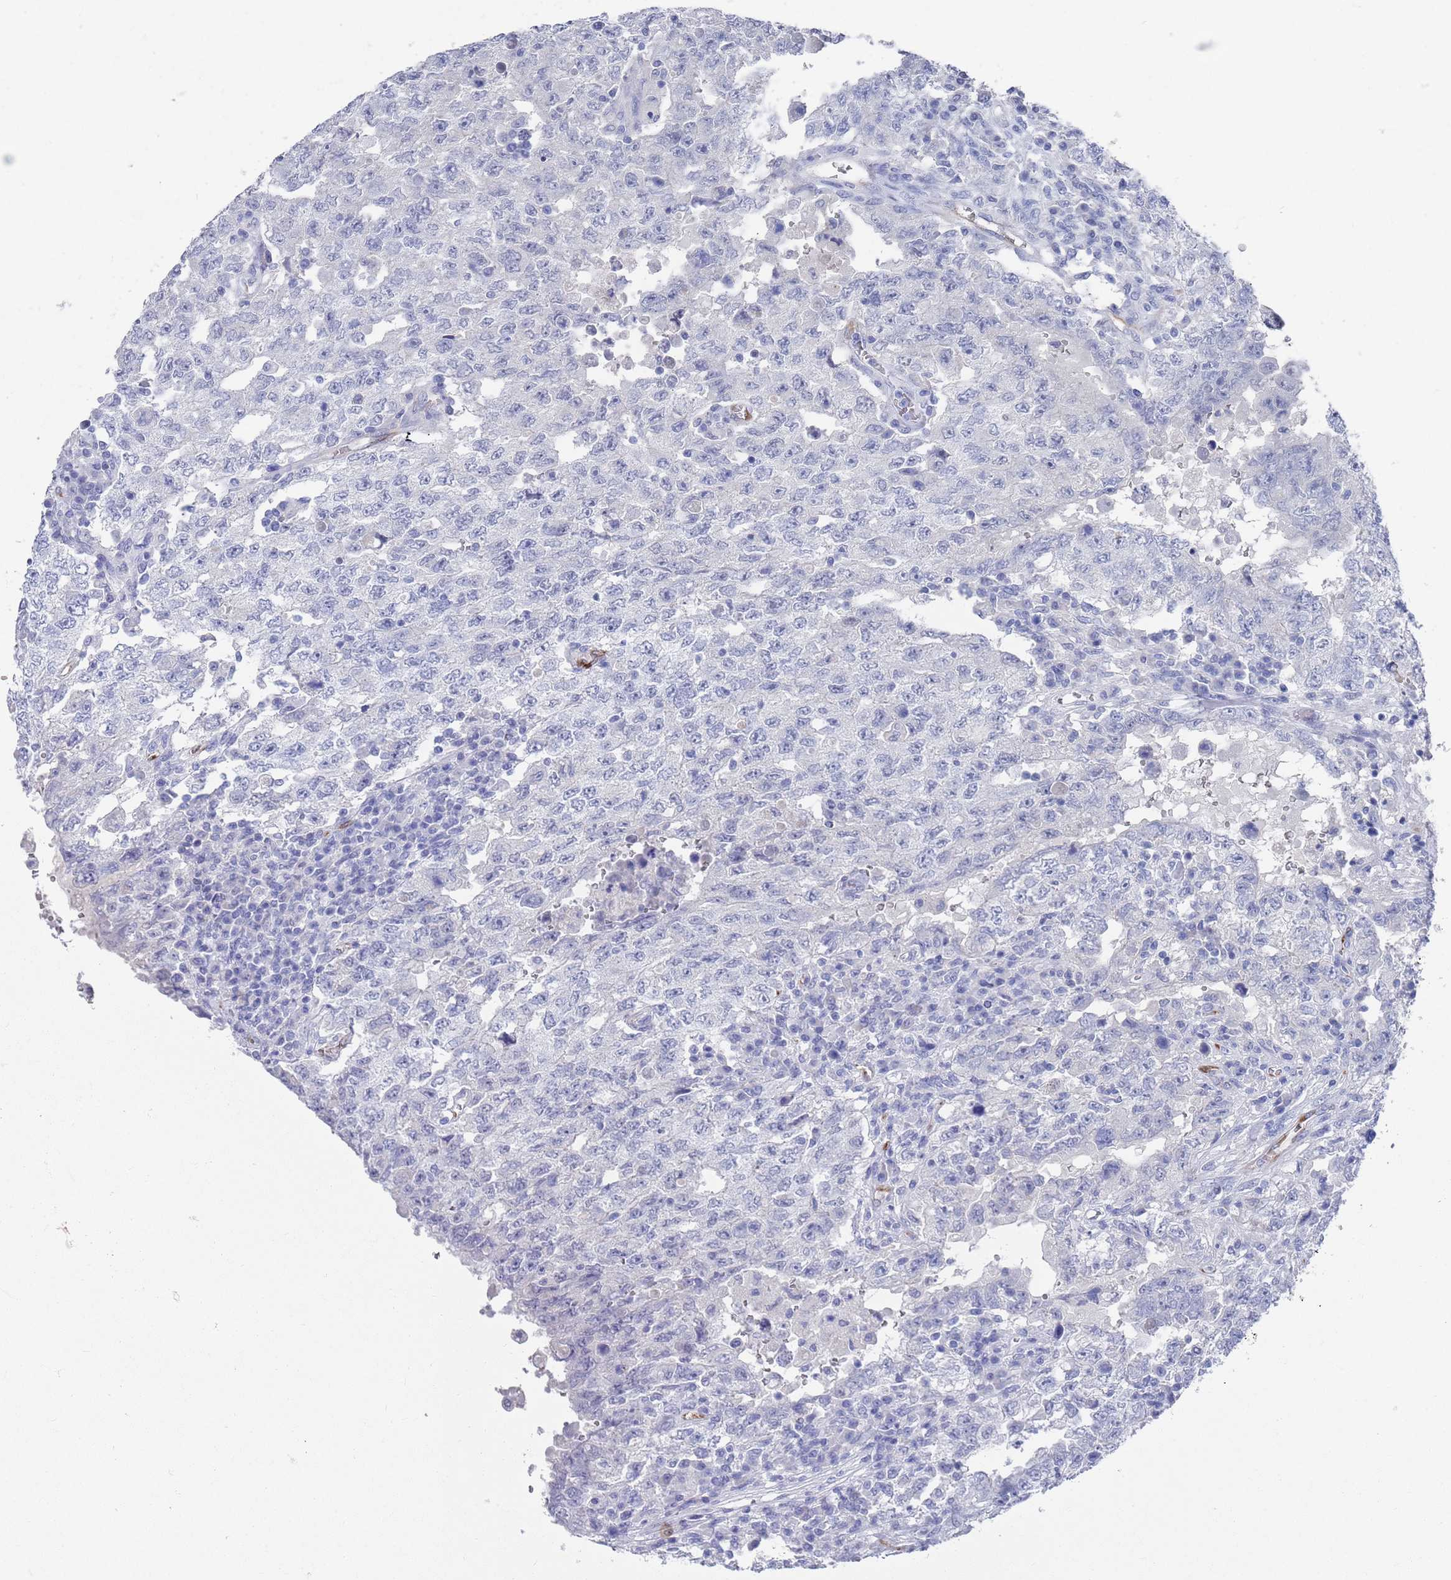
{"staining": {"intensity": "negative", "quantity": "none", "location": "none"}, "tissue": "testis cancer", "cell_type": "Tumor cells", "image_type": "cancer", "snomed": [{"axis": "morphology", "description": "Carcinoma, Embryonal, NOS"}, {"axis": "topography", "description": "Testis"}], "caption": "DAB immunohistochemical staining of human testis embryonal carcinoma reveals no significant expression in tumor cells.", "gene": "MTMR2", "patient": {"sex": "male", "age": 26}}